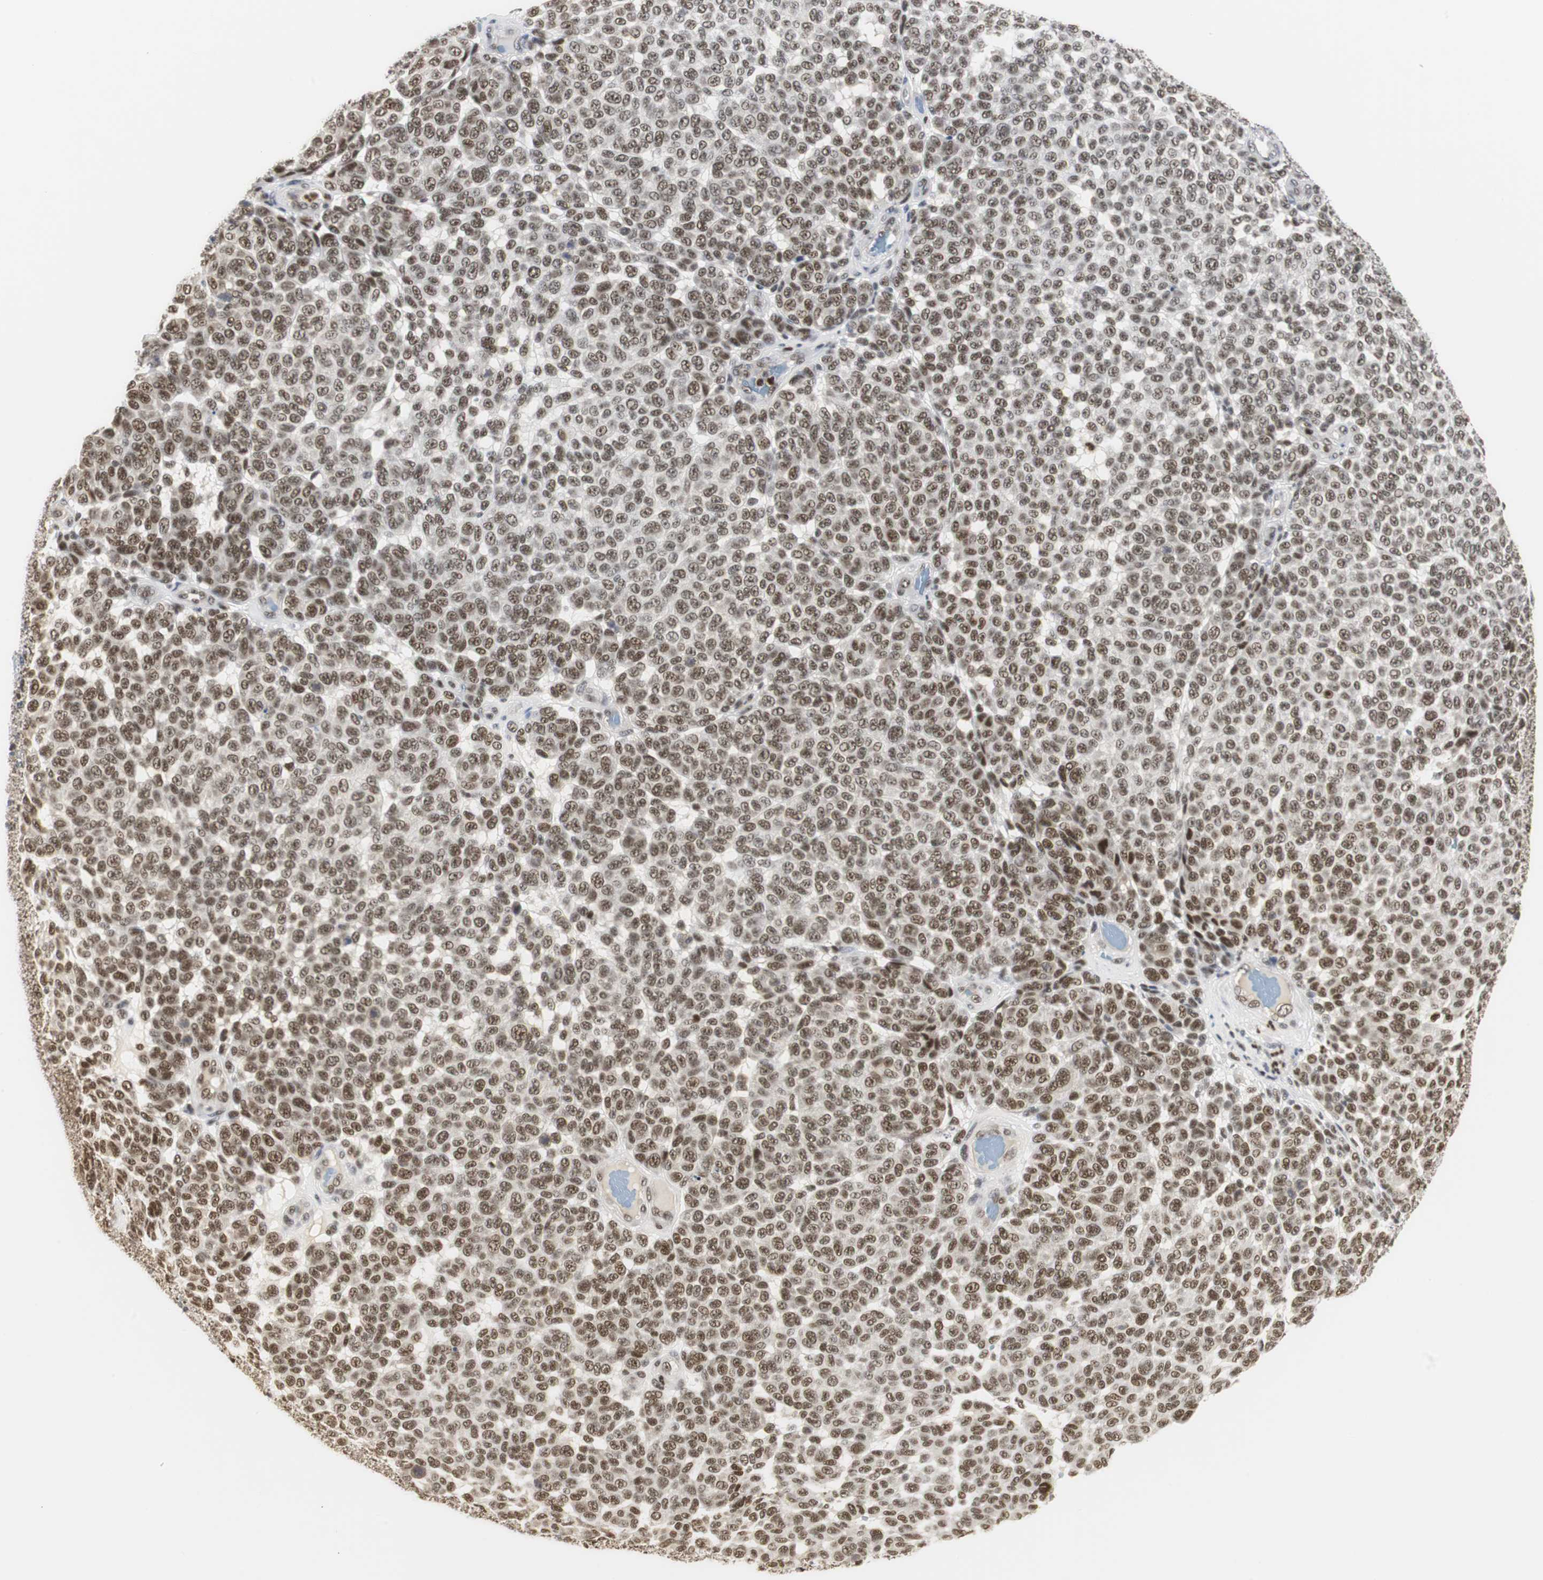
{"staining": {"intensity": "moderate", "quantity": ">75%", "location": "nuclear"}, "tissue": "melanoma", "cell_type": "Tumor cells", "image_type": "cancer", "snomed": [{"axis": "morphology", "description": "Malignant melanoma, NOS"}, {"axis": "topography", "description": "Skin"}], "caption": "Malignant melanoma stained with a protein marker reveals moderate staining in tumor cells.", "gene": "ZFC3H1", "patient": {"sex": "male", "age": 59}}